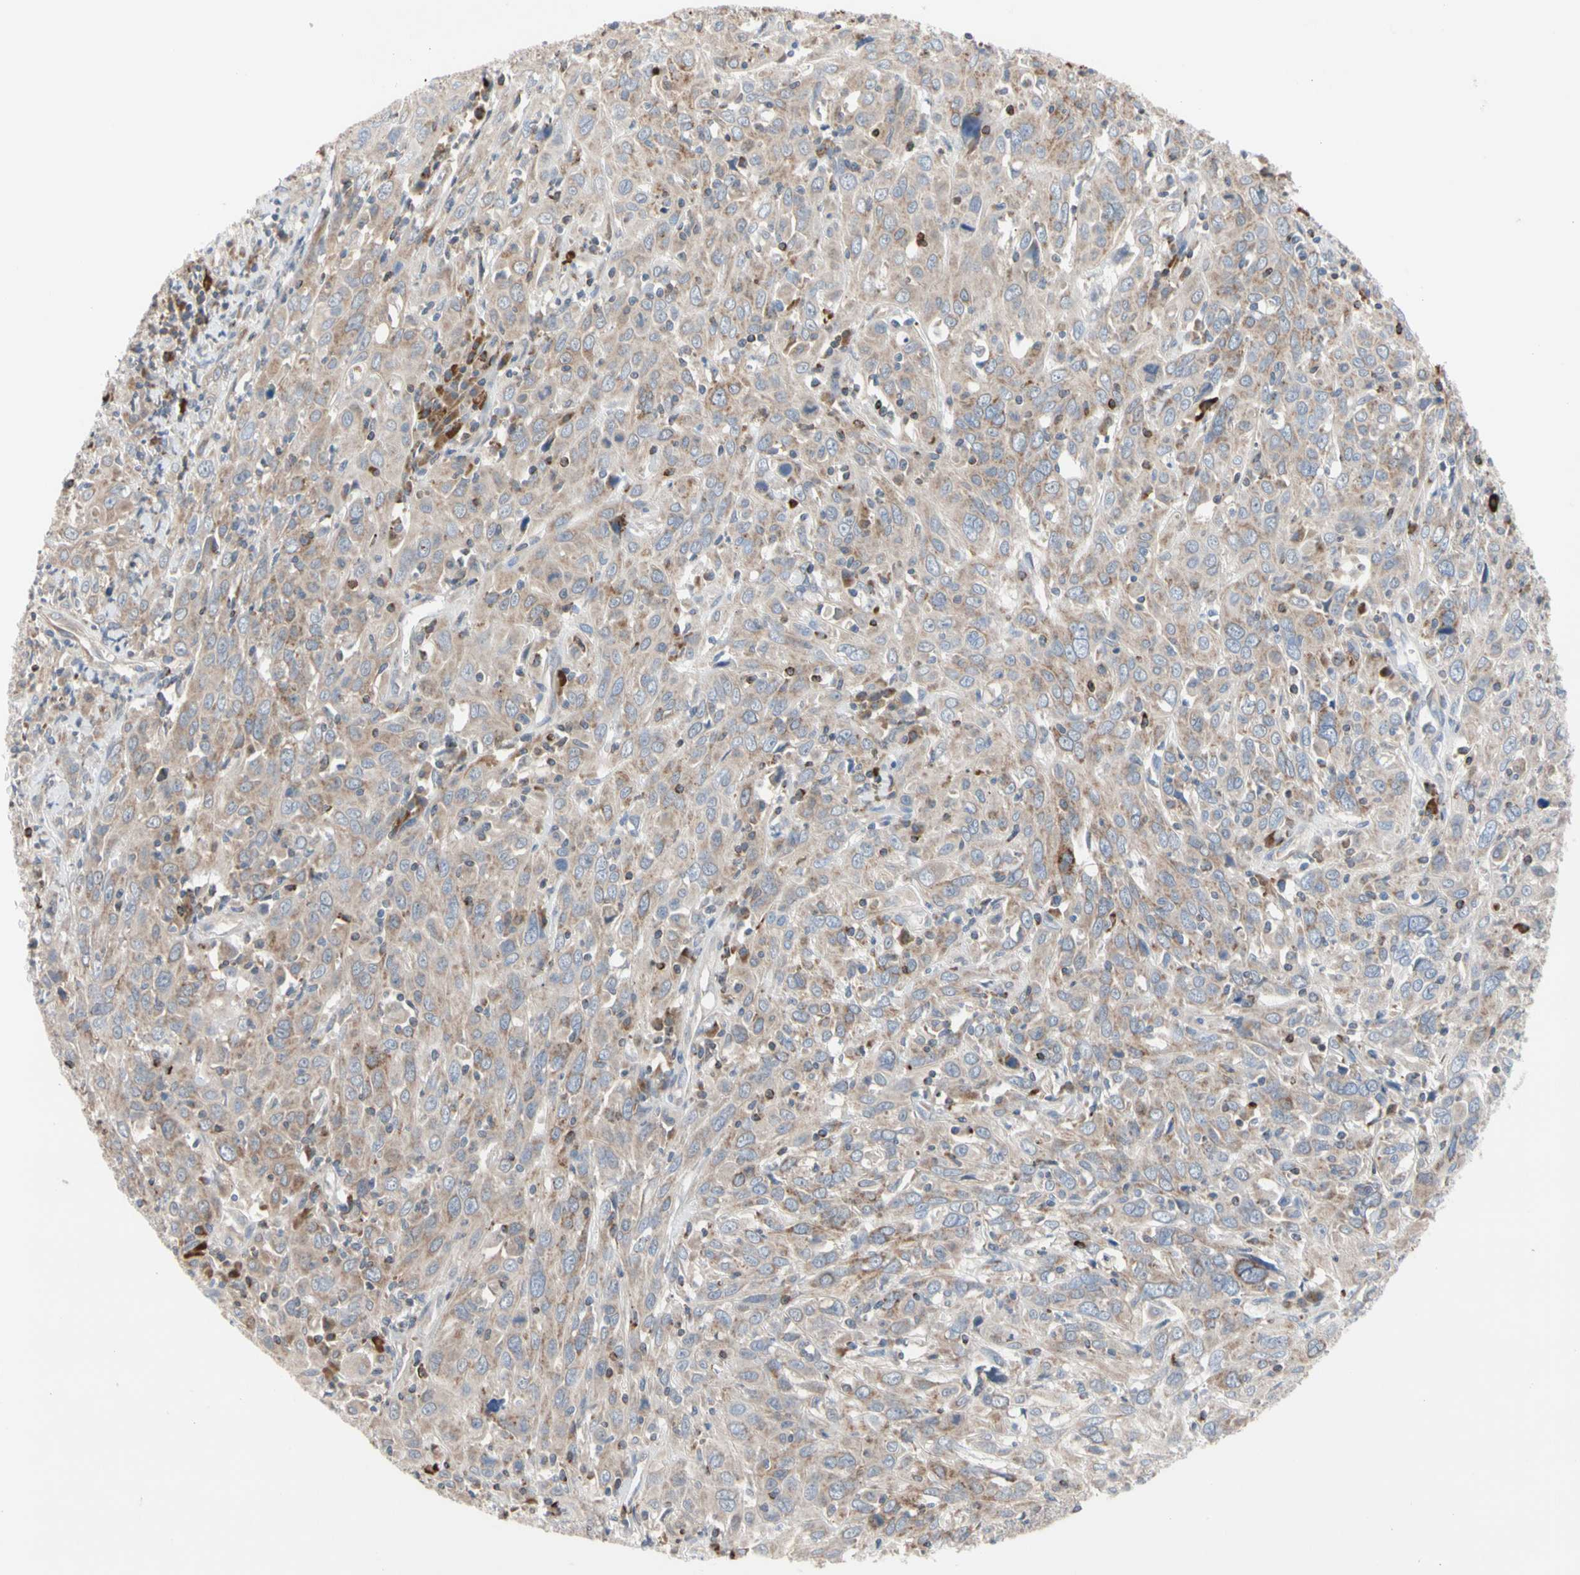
{"staining": {"intensity": "weak", "quantity": "25%-75%", "location": "cytoplasmic/membranous"}, "tissue": "cervical cancer", "cell_type": "Tumor cells", "image_type": "cancer", "snomed": [{"axis": "morphology", "description": "Squamous cell carcinoma, NOS"}, {"axis": "topography", "description": "Cervix"}], "caption": "Approximately 25%-75% of tumor cells in human cervical squamous cell carcinoma show weak cytoplasmic/membranous protein staining as visualized by brown immunohistochemical staining.", "gene": "MCL1", "patient": {"sex": "female", "age": 46}}